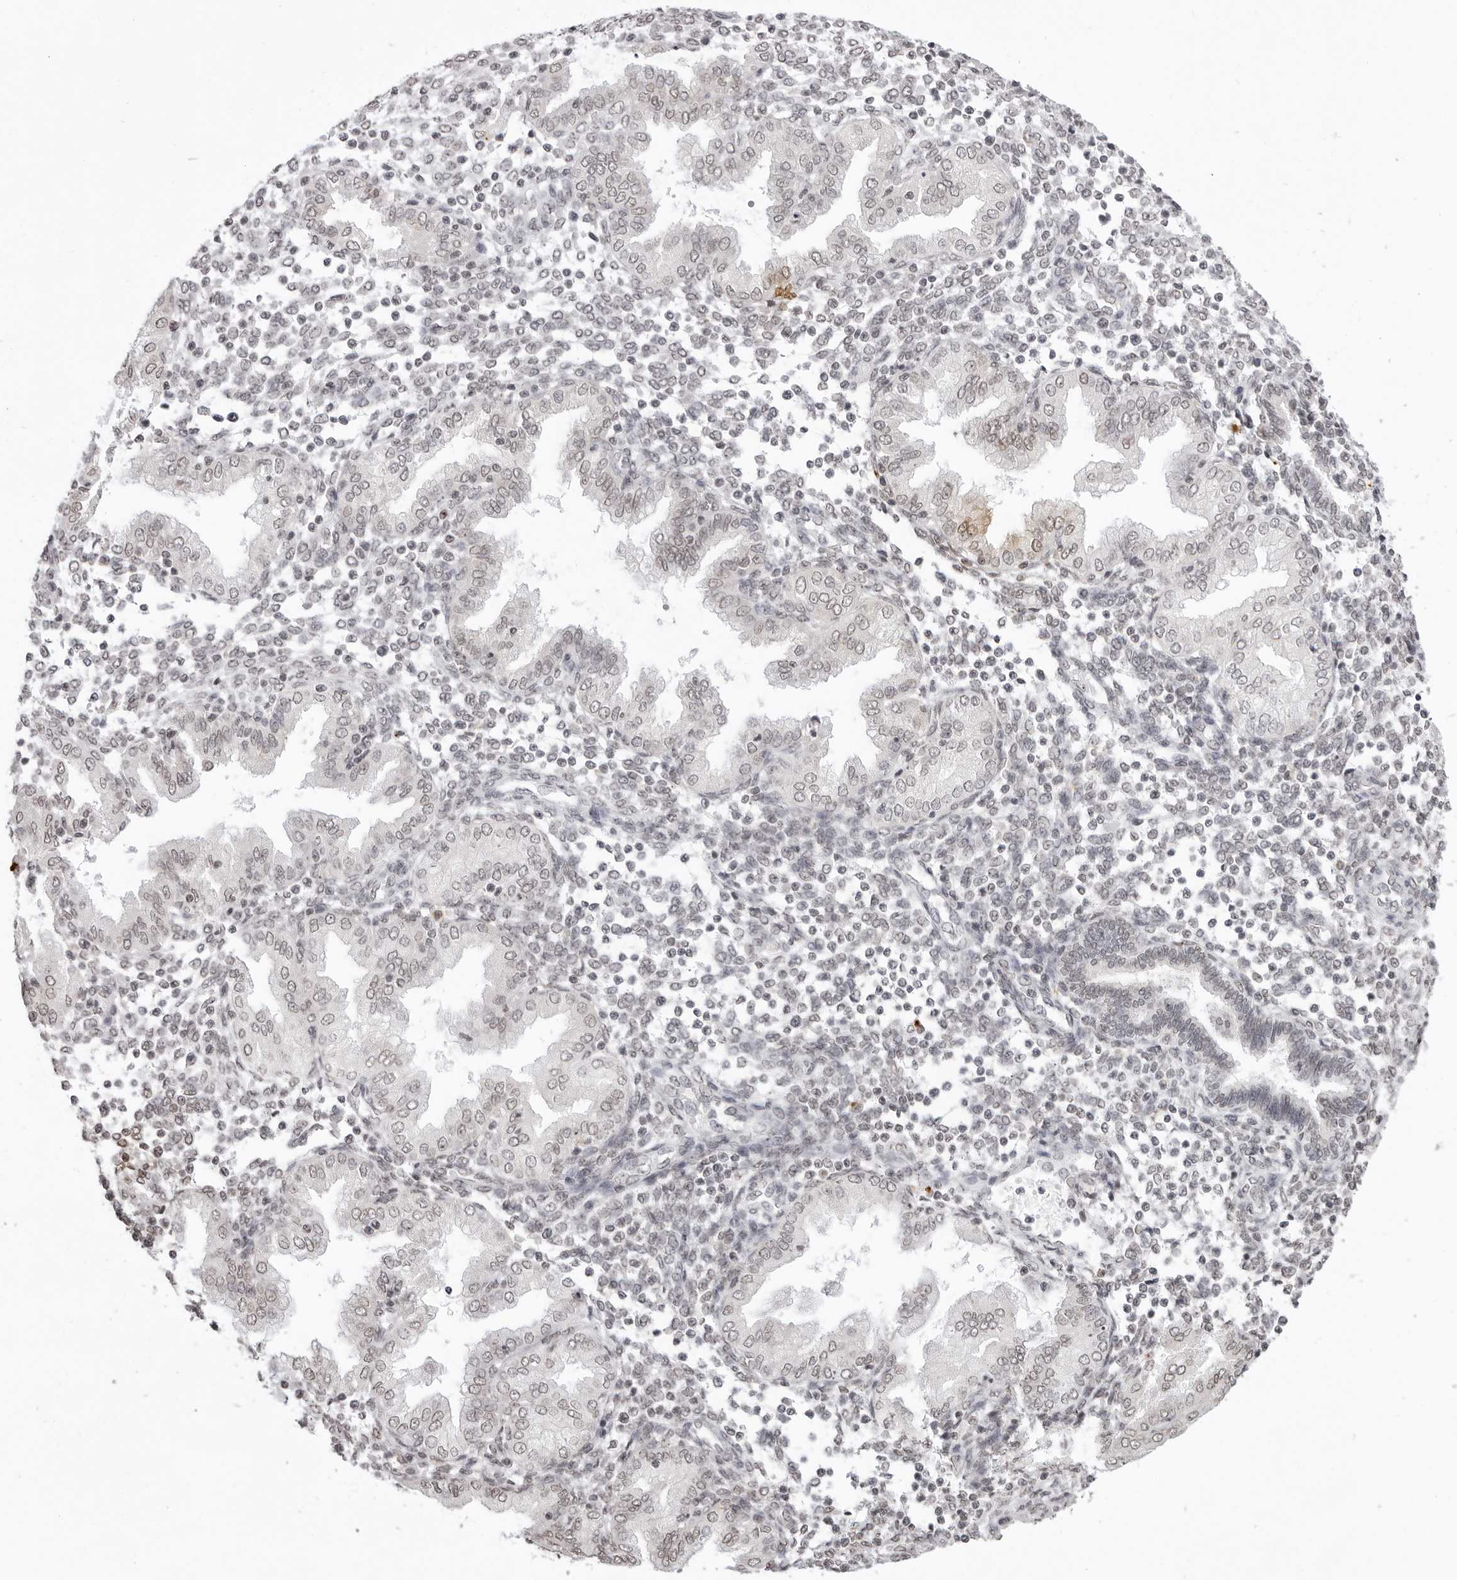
{"staining": {"intensity": "negative", "quantity": "none", "location": "none"}, "tissue": "endometrium", "cell_type": "Cells in endometrial stroma", "image_type": "normal", "snomed": [{"axis": "morphology", "description": "Normal tissue, NOS"}, {"axis": "topography", "description": "Endometrium"}], "caption": "Endometrium was stained to show a protein in brown. There is no significant positivity in cells in endometrial stroma. (Stains: DAB immunohistochemistry with hematoxylin counter stain, Microscopy: brightfield microscopy at high magnification).", "gene": "NTM", "patient": {"sex": "female", "age": 53}}